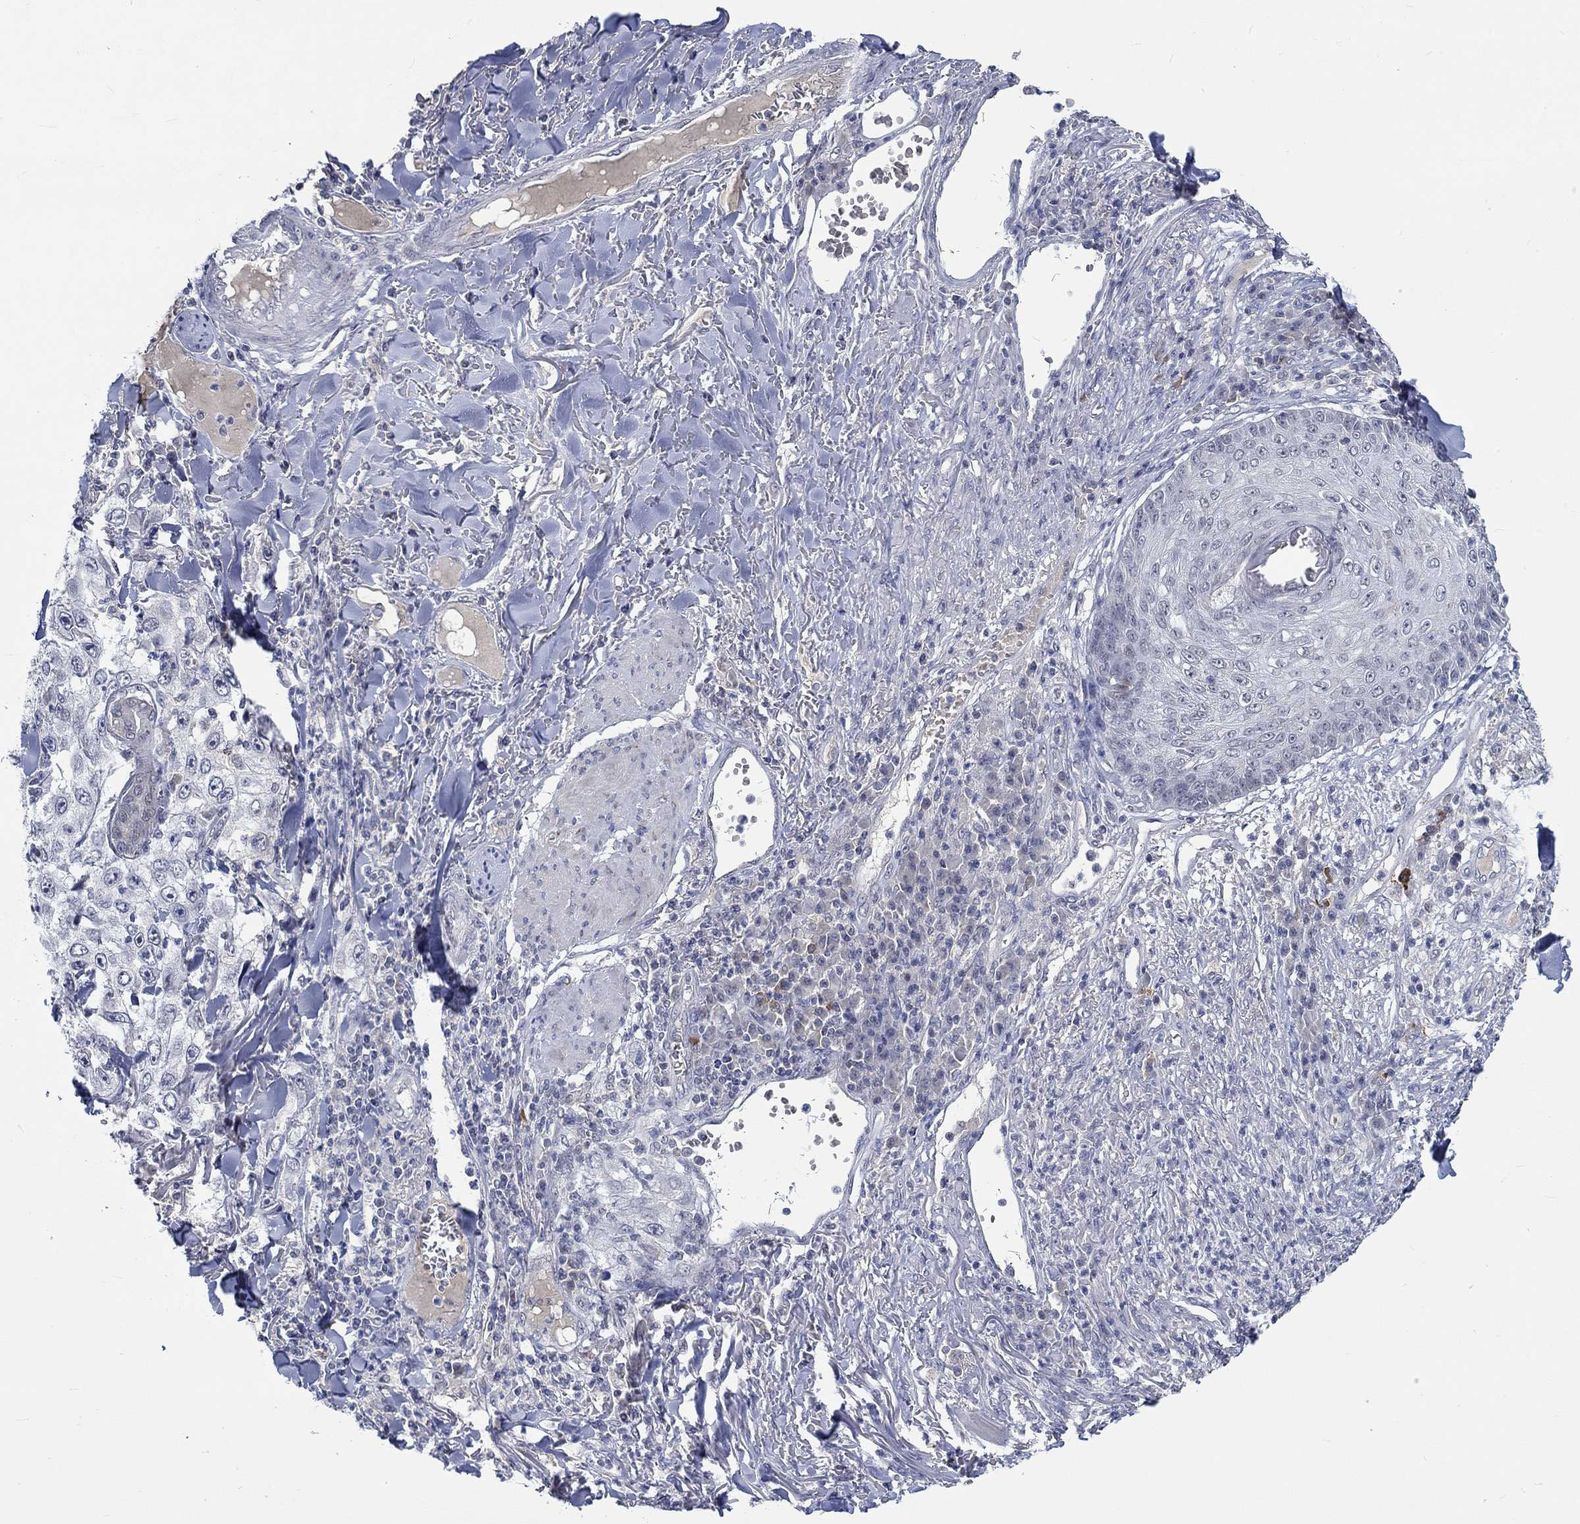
{"staining": {"intensity": "negative", "quantity": "none", "location": "none"}, "tissue": "skin cancer", "cell_type": "Tumor cells", "image_type": "cancer", "snomed": [{"axis": "morphology", "description": "Squamous cell carcinoma, NOS"}, {"axis": "topography", "description": "Skin"}], "caption": "Tumor cells are negative for protein expression in human skin squamous cell carcinoma.", "gene": "WASF1", "patient": {"sex": "male", "age": 82}}